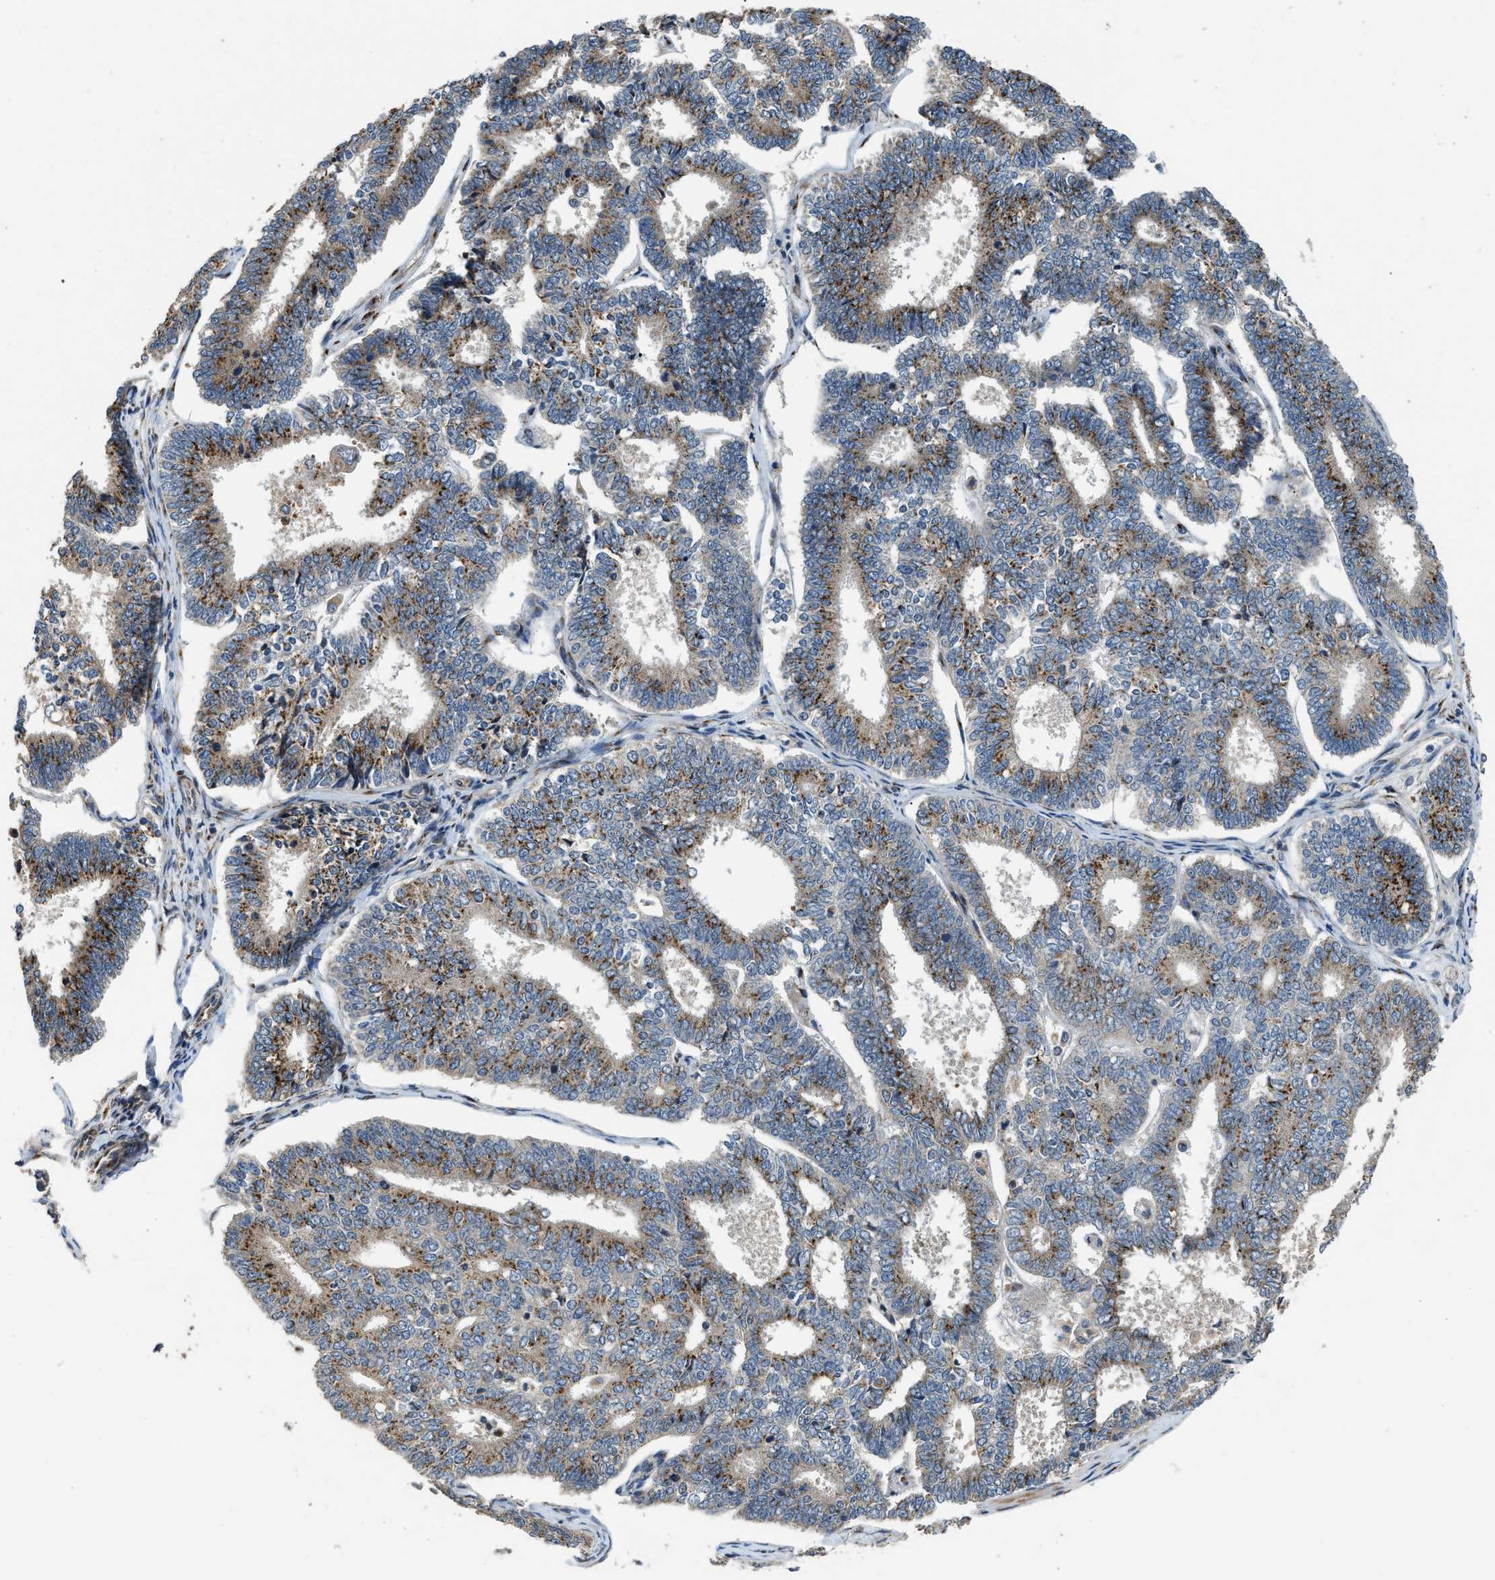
{"staining": {"intensity": "moderate", "quantity": ">75%", "location": "cytoplasmic/membranous"}, "tissue": "endometrial cancer", "cell_type": "Tumor cells", "image_type": "cancer", "snomed": [{"axis": "morphology", "description": "Adenocarcinoma, NOS"}, {"axis": "topography", "description": "Endometrium"}], "caption": "A brown stain shows moderate cytoplasmic/membranous staining of a protein in human adenocarcinoma (endometrial) tumor cells.", "gene": "FUT8", "patient": {"sex": "female", "age": 70}}